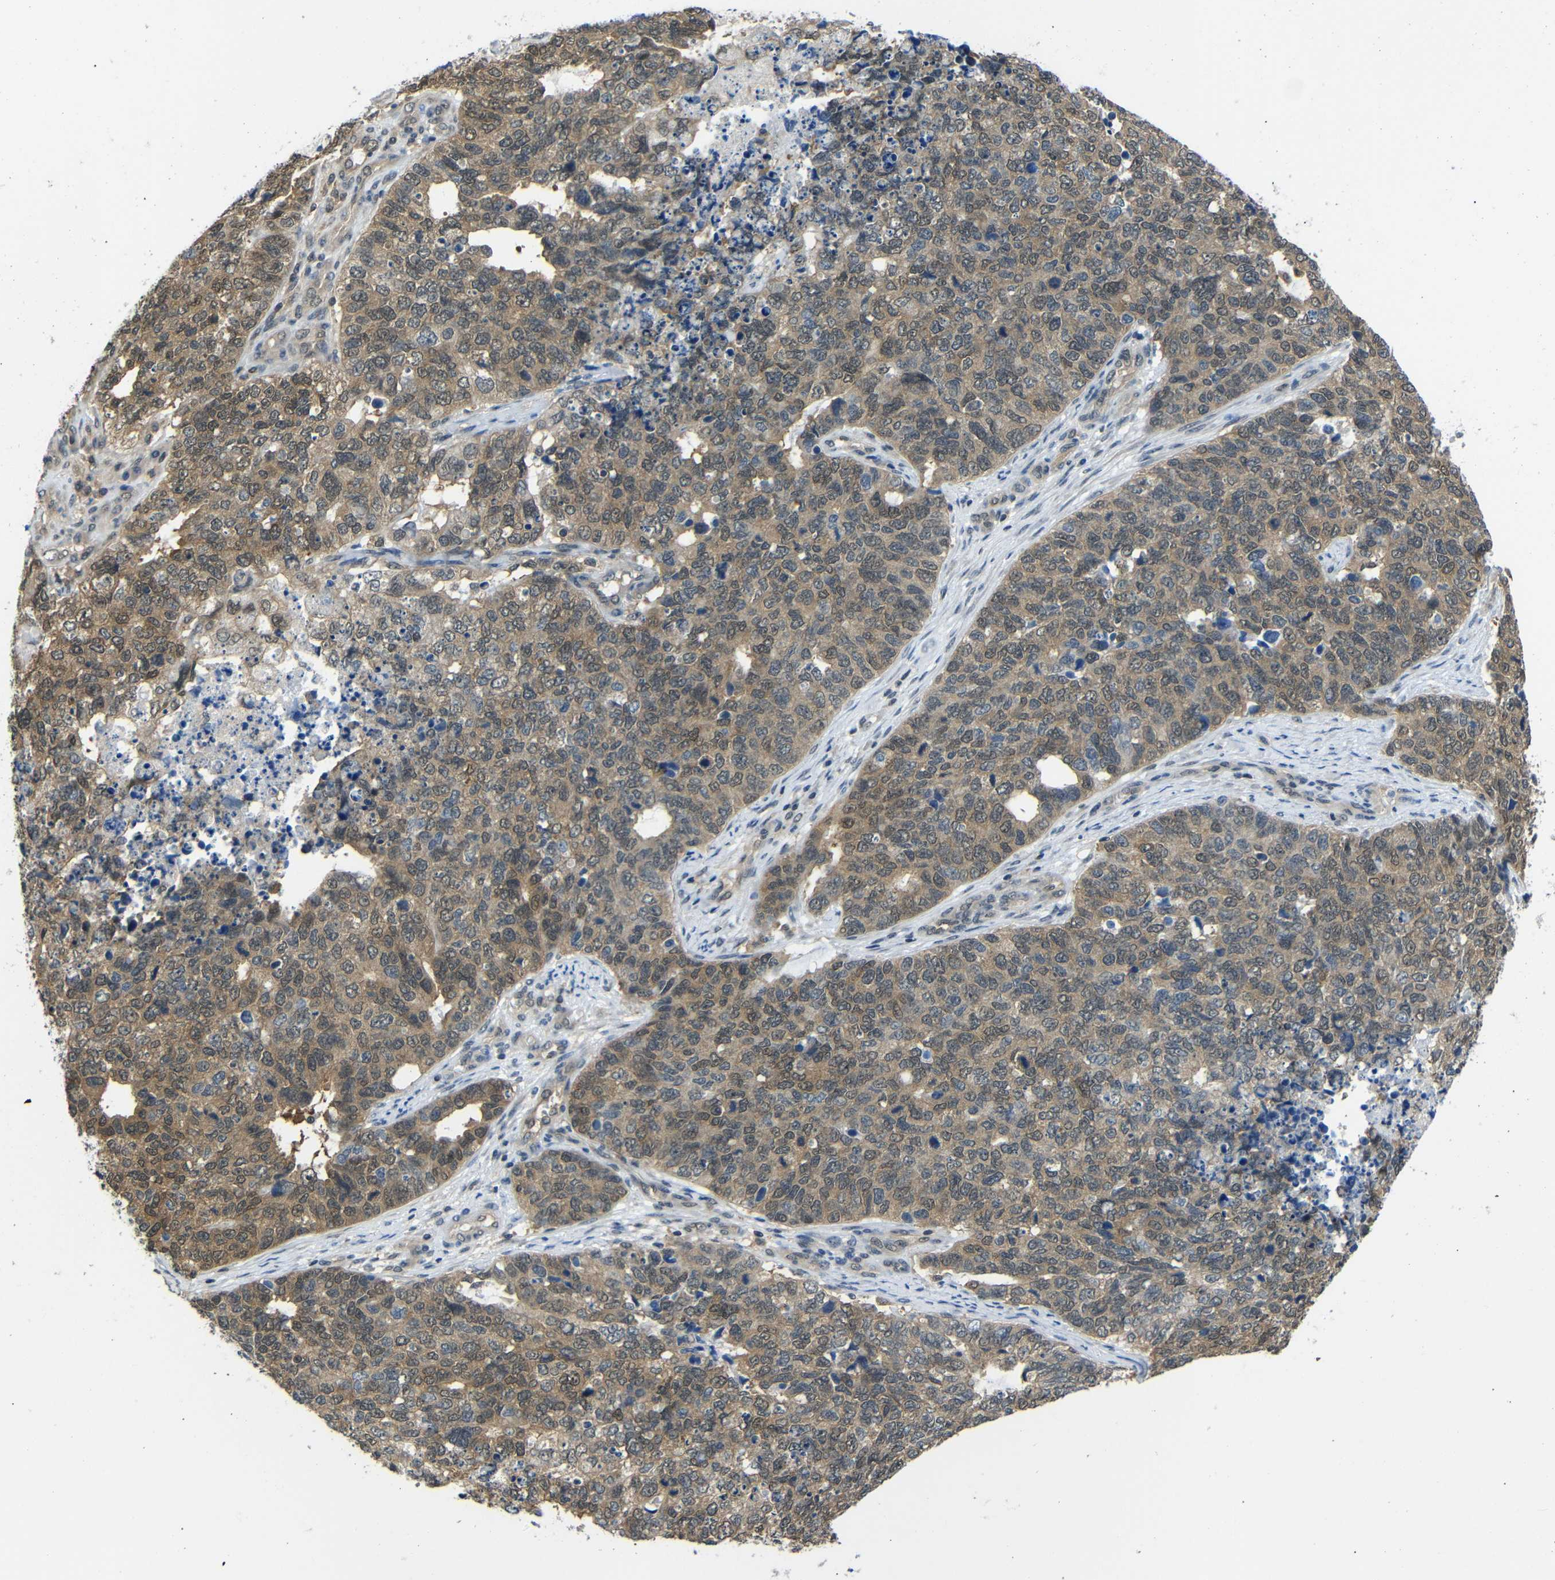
{"staining": {"intensity": "moderate", "quantity": ">75%", "location": "cytoplasmic/membranous,nuclear"}, "tissue": "cervical cancer", "cell_type": "Tumor cells", "image_type": "cancer", "snomed": [{"axis": "morphology", "description": "Squamous cell carcinoma, NOS"}, {"axis": "topography", "description": "Cervix"}], "caption": "A medium amount of moderate cytoplasmic/membranous and nuclear staining is identified in about >75% of tumor cells in cervical cancer (squamous cell carcinoma) tissue.", "gene": "UBXN1", "patient": {"sex": "female", "age": 63}}